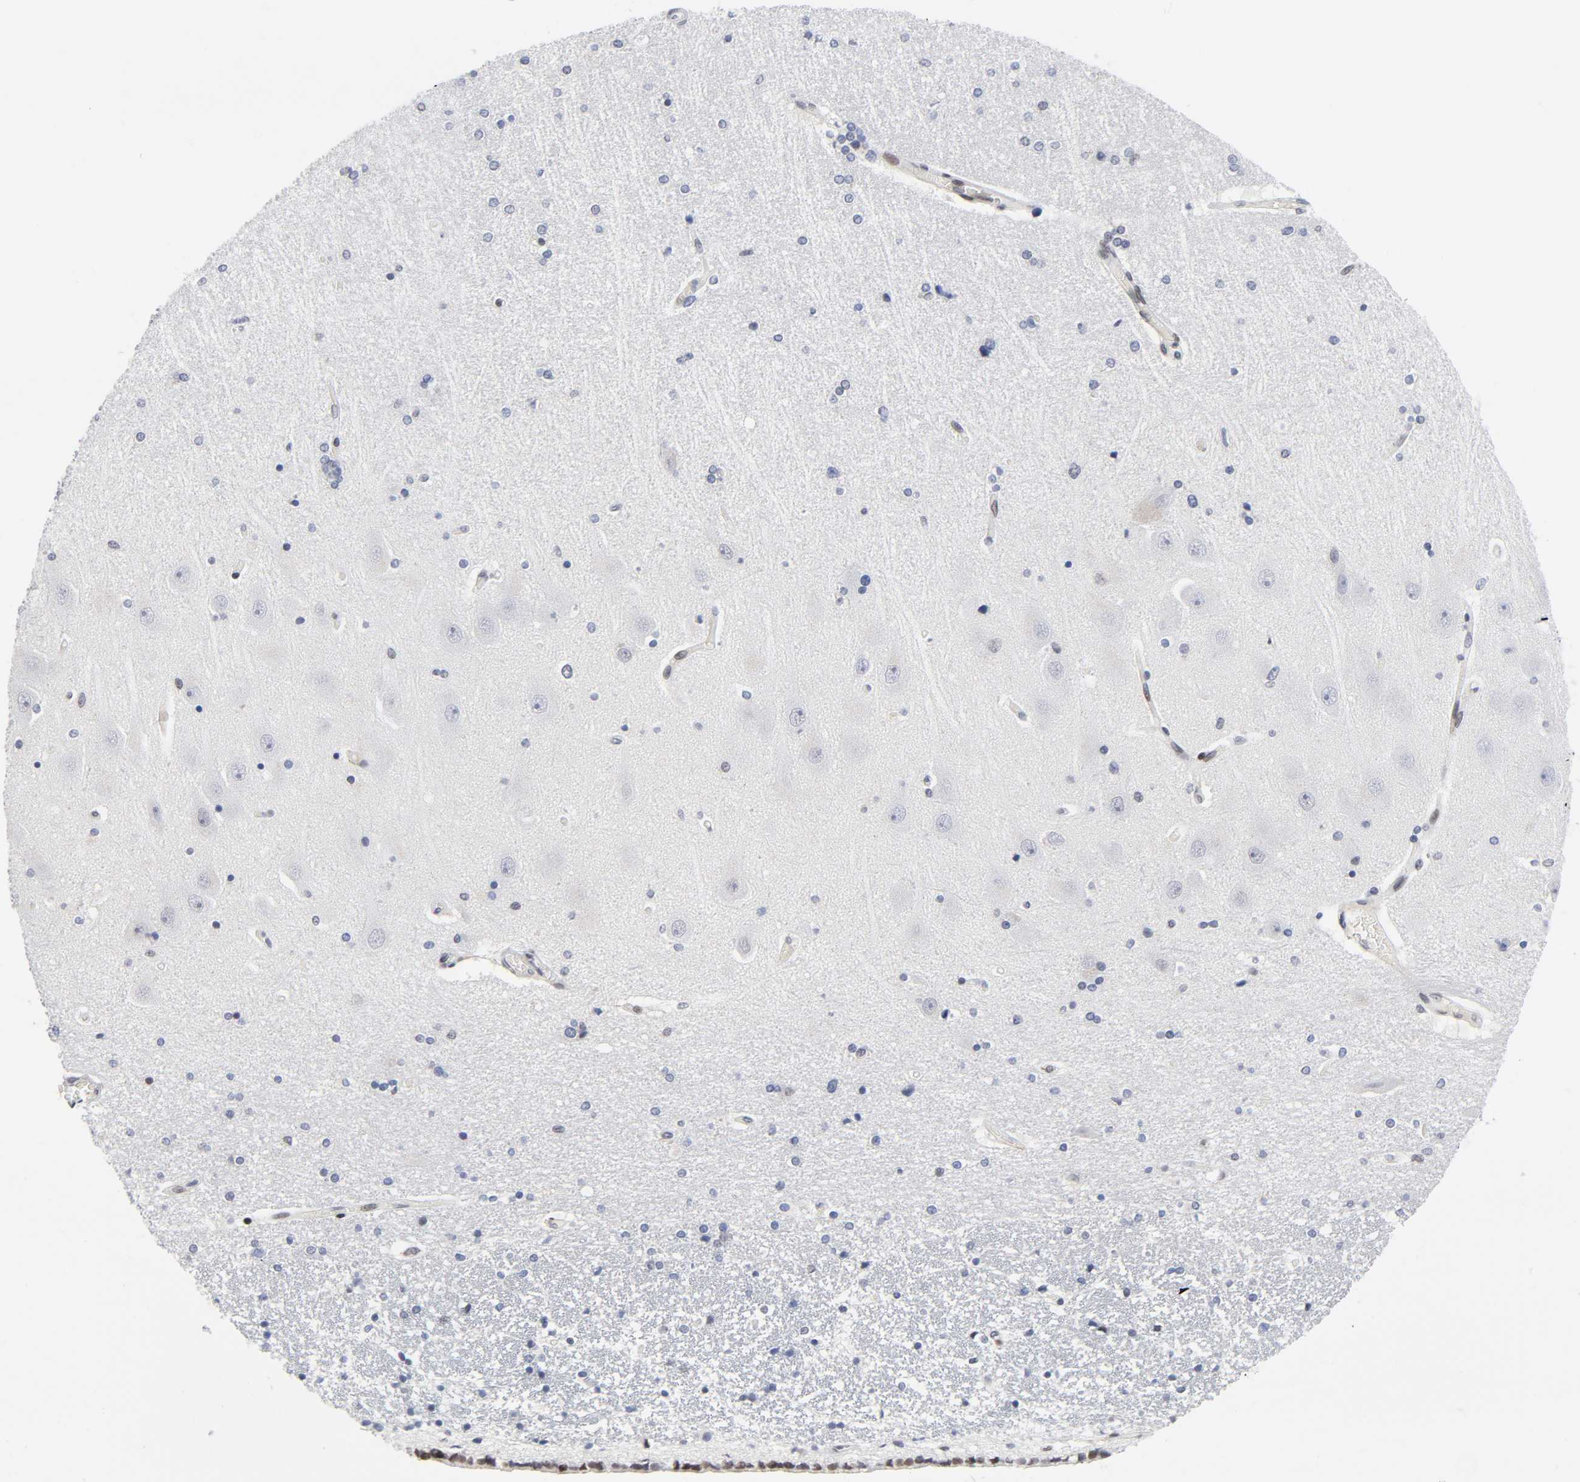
{"staining": {"intensity": "weak", "quantity": "<25%", "location": "nuclear"}, "tissue": "hippocampus", "cell_type": "Glial cells", "image_type": "normal", "snomed": [{"axis": "morphology", "description": "Normal tissue, NOS"}, {"axis": "topography", "description": "Hippocampus"}], "caption": "The micrograph demonstrates no staining of glial cells in normal hippocampus.", "gene": "DIDO1", "patient": {"sex": "female", "age": 54}}